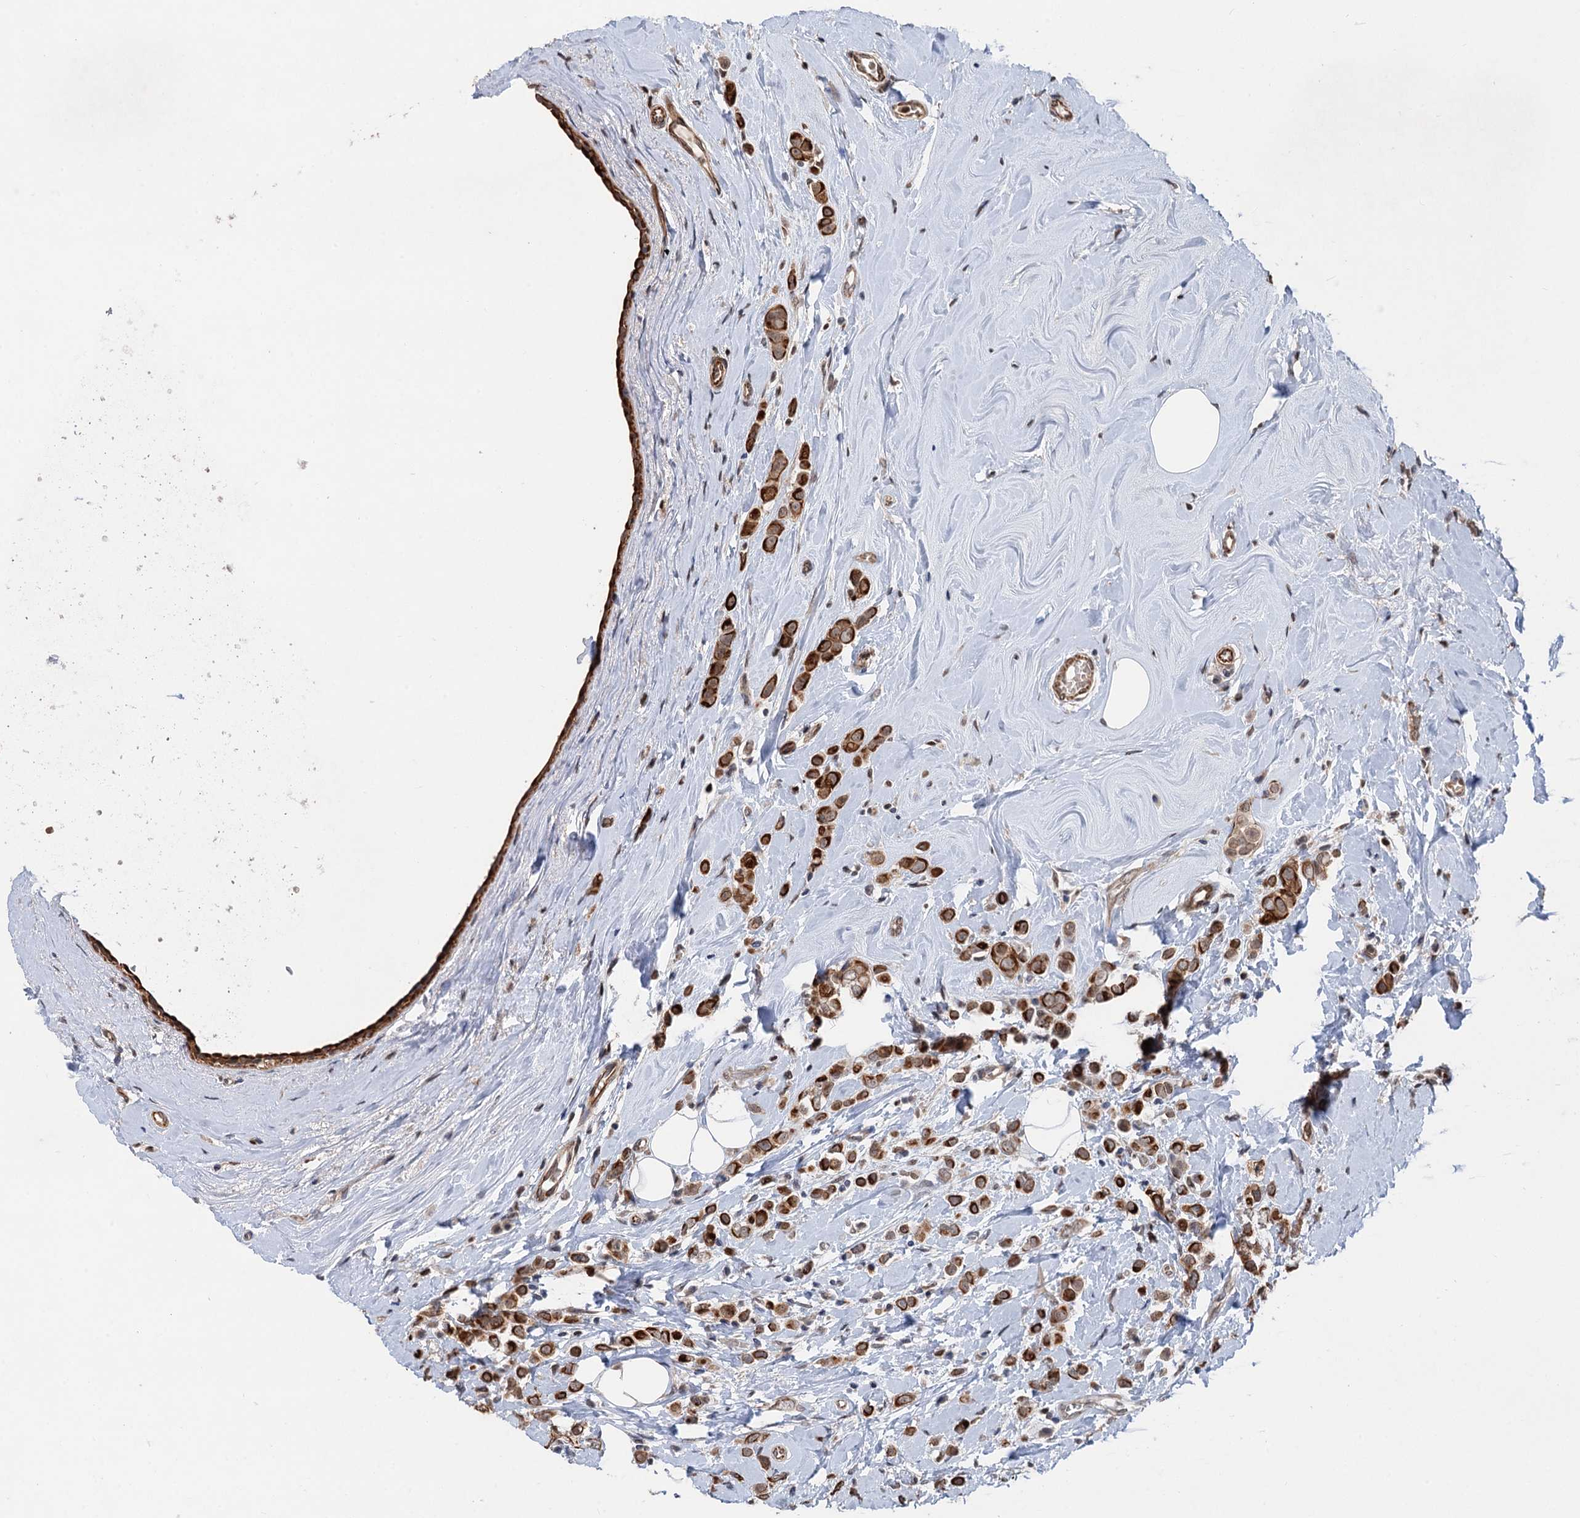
{"staining": {"intensity": "strong", "quantity": ">75%", "location": "cytoplasmic/membranous"}, "tissue": "breast cancer", "cell_type": "Tumor cells", "image_type": "cancer", "snomed": [{"axis": "morphology", "description": "Lobular carcinoma"}, {"axis": "topography", "description": "Breast"}], "caption": "Human lobular carcinoma (breast) stained with a protein marker displays strong staining in tumor cells.", "gene": "TTC31", "patient": {"sex": "female", "age": 47}}